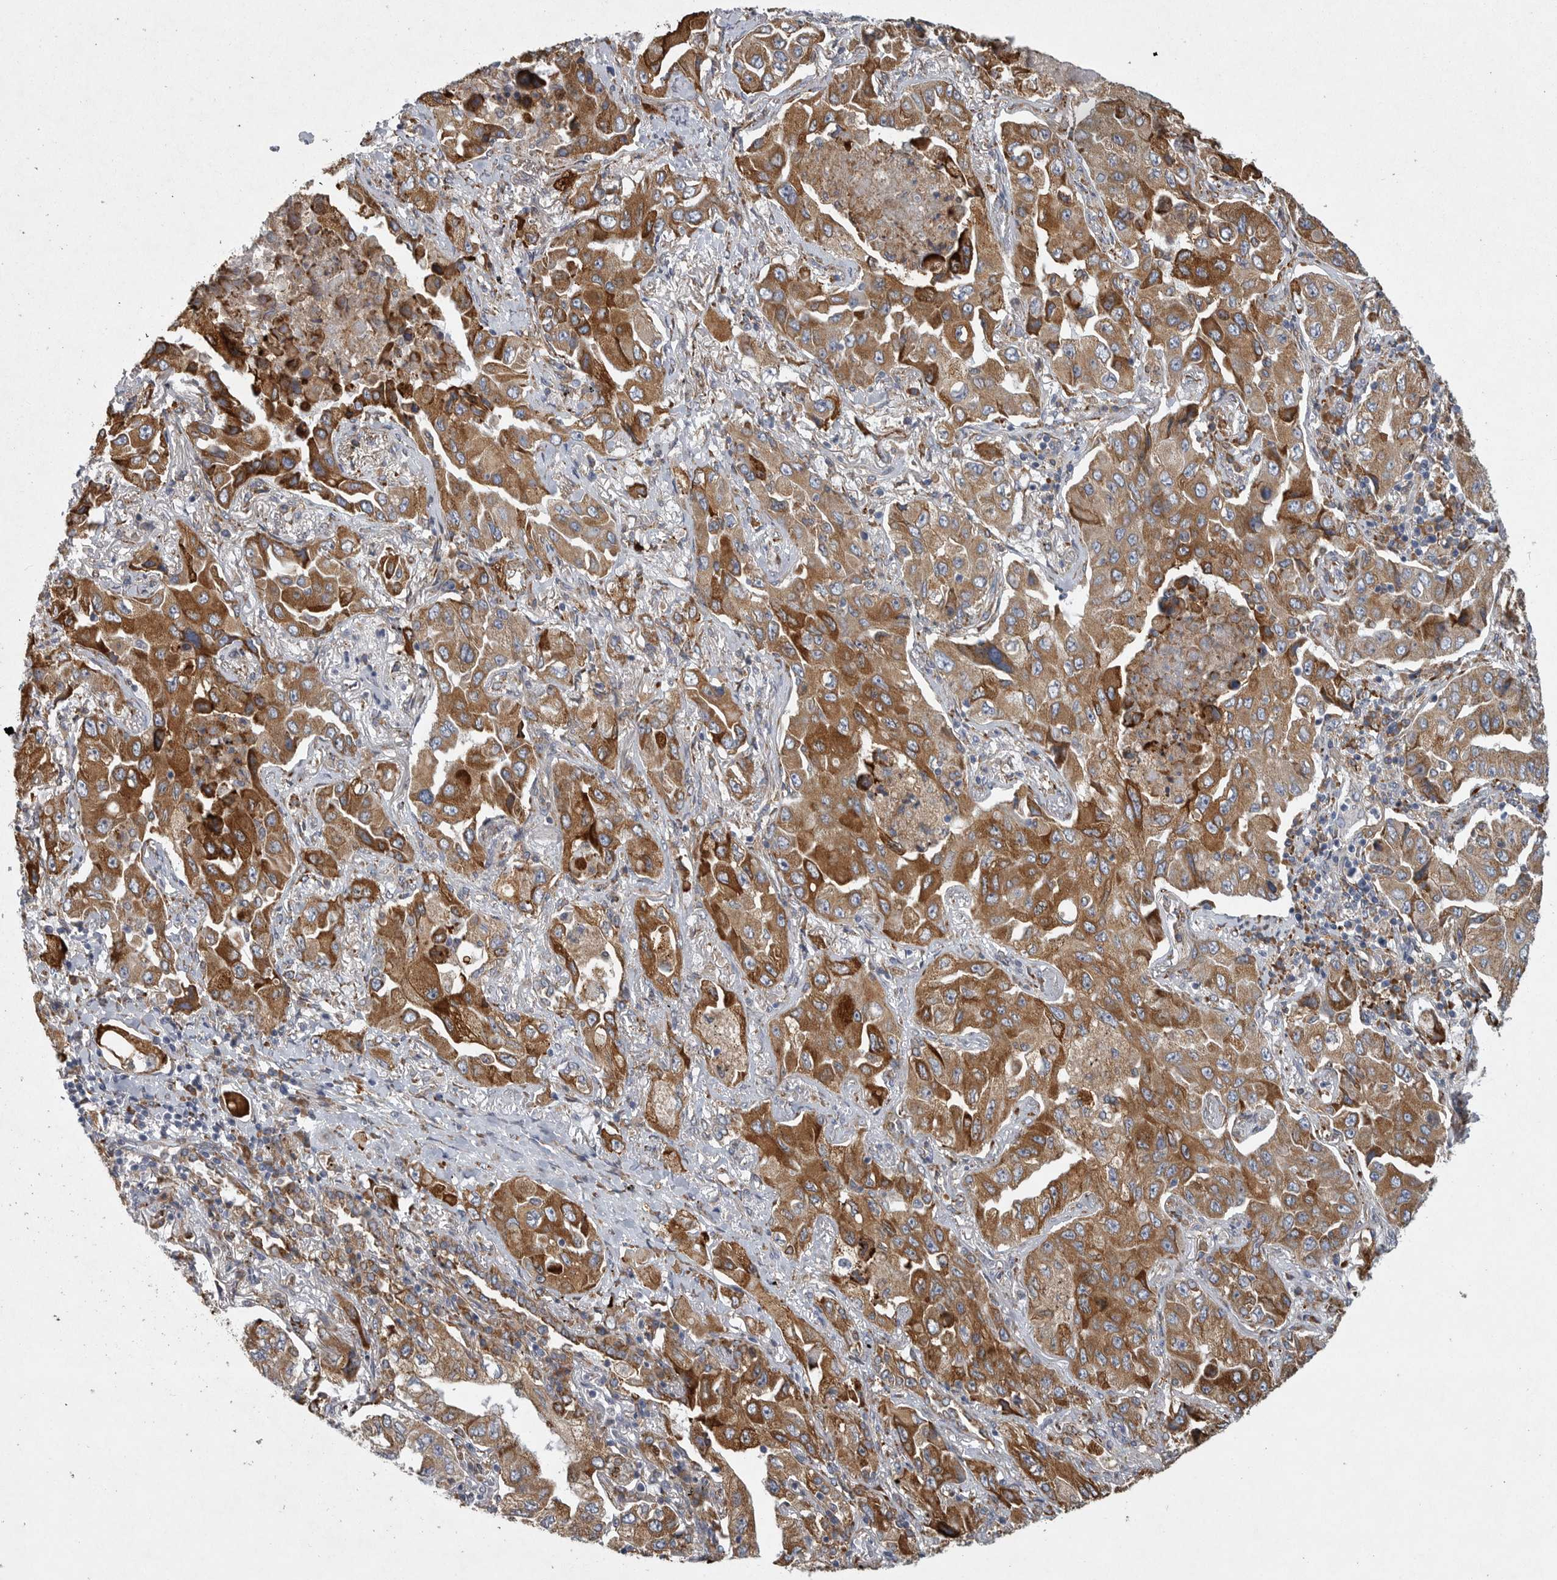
{"staining": {"intensity": "moderate", "quantity": ">75%", "location": "cytoplasmic/membranous"}, "tissue": "lung cancer", "cell_type": "Tumor cells", "image_type": "cancer", "snomed": [{"axis": "morphology", "description": "Adenocarcinoma, NOS"}, {"axis": "topography", "description": "Lung"}], "caption": "Lung cancer (adenocarcinoma) stained for a protein (brown) shows moderate cytoplasmic/membranous positive positivity in about >75% of tumor cells.", "gene": "MINPP1", "patient": {"sex": "female", "age": 65}}